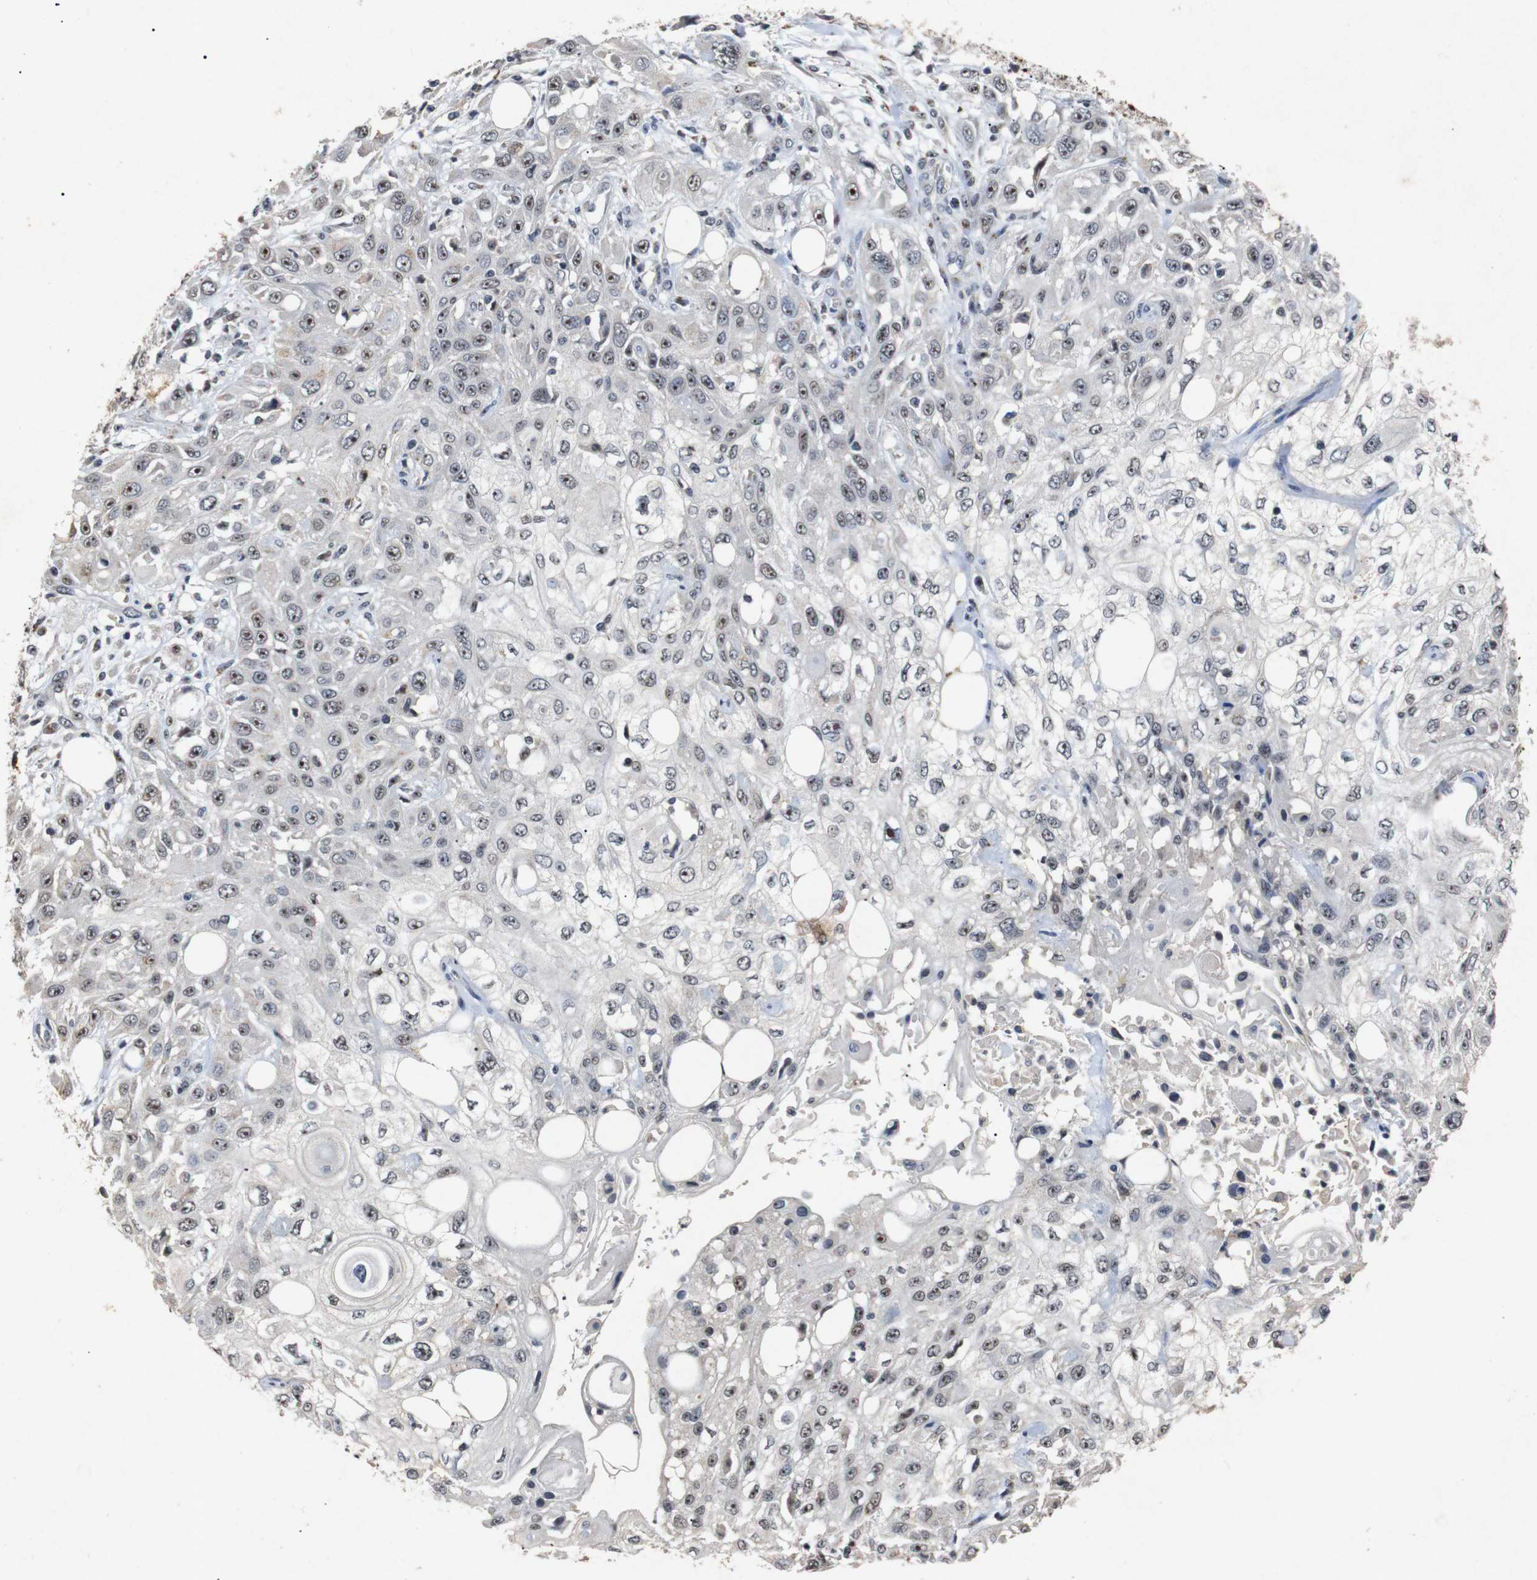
{"staining": {"intensity": "moderate", "quantity": ">75%", "location": "nuclear"}, "tissue": "skin cancer", "cell_type": "Tumor cells", "image_type": "cancer", "snomed": [{"axis": "morphology", "description": "Squamous cell carcinoma, NOS"}, {"axis": "topography", "description": "Skin"}], "caption": "Skin cancer was stained to show a protein in brown. There is medium levels of moderate nuclear staining in about >75% of tumor cells. (Brightfield microscopy of DAB IHC at high magnification).", "gene": "PARN", "patient": {"sex": "male", "age": 75}}